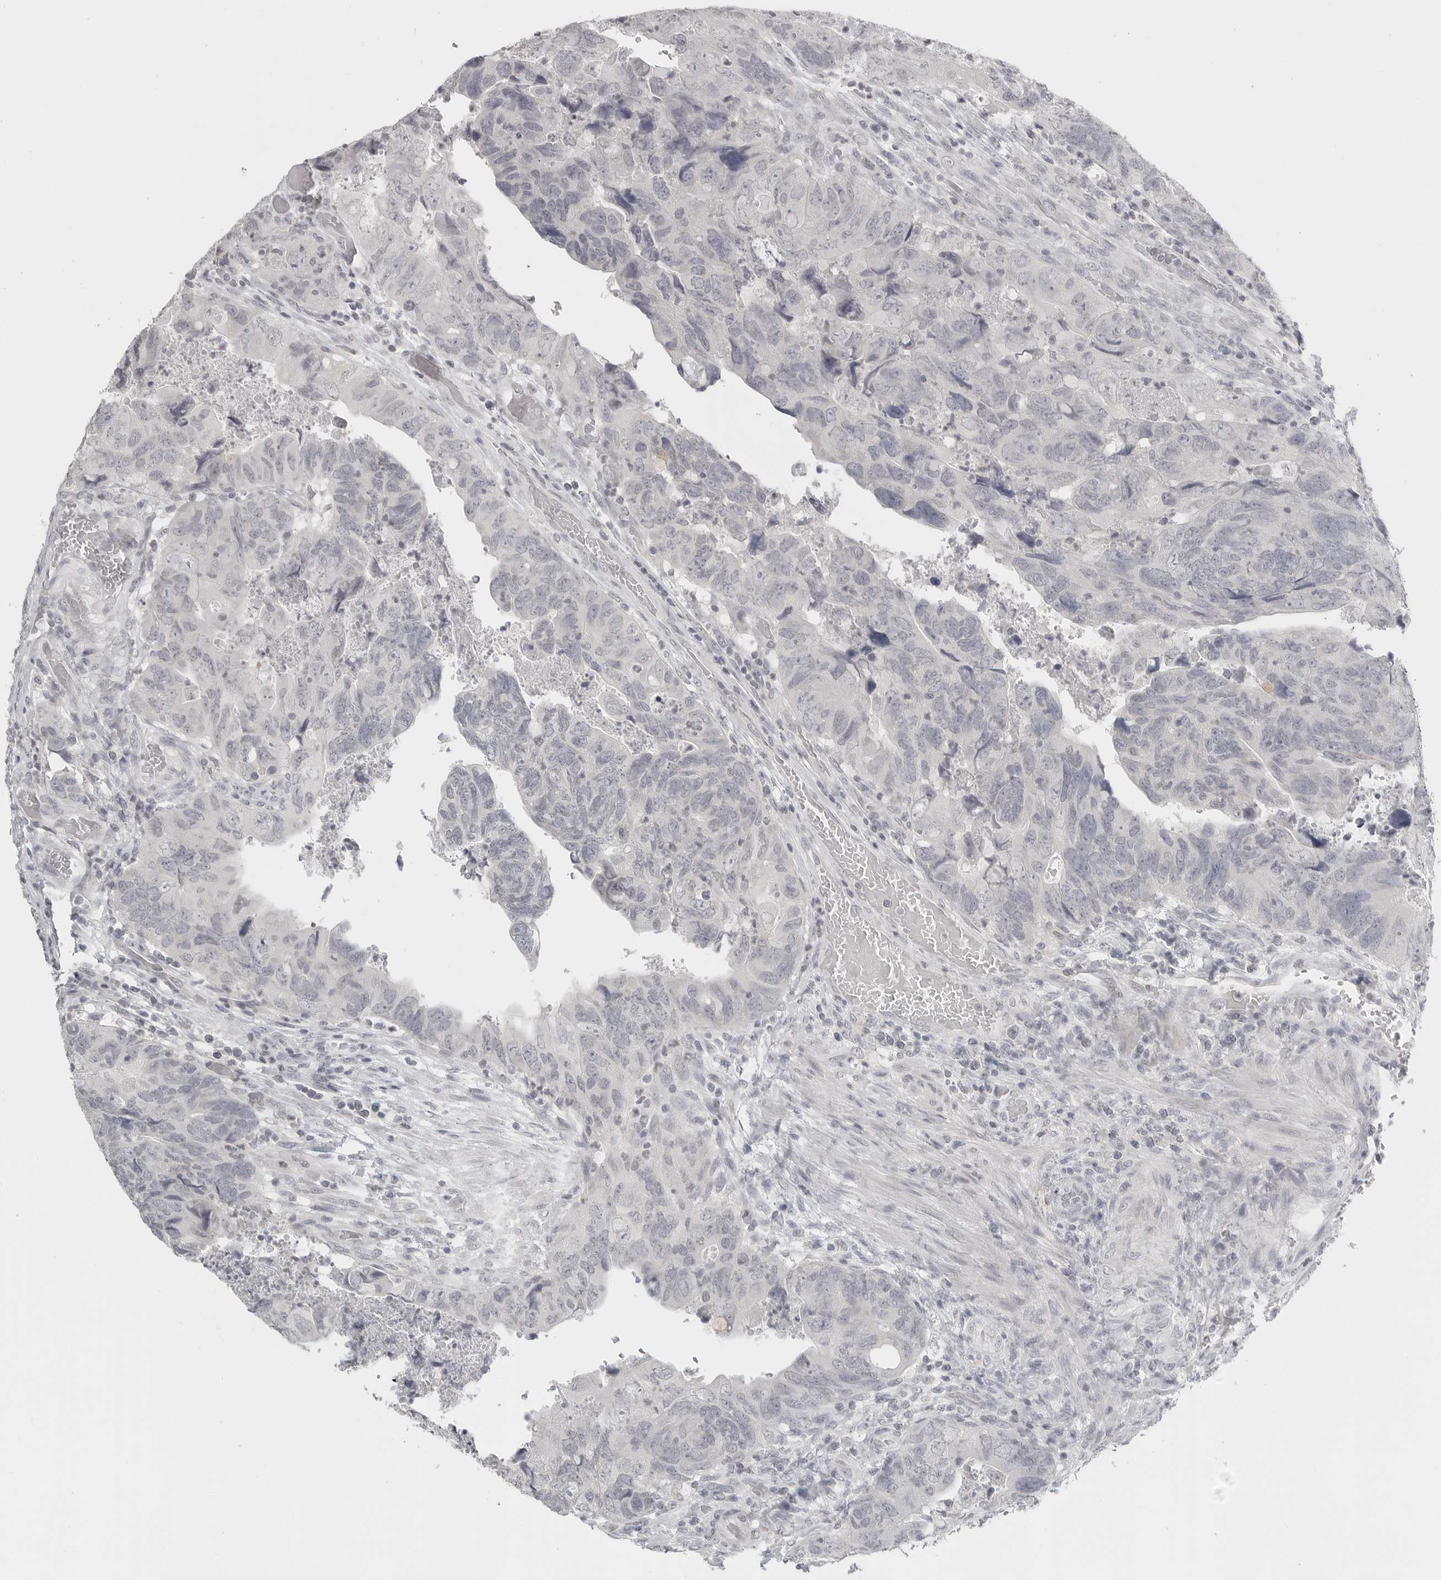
{"staining": {"intensity": "negative", "quantity": "none", "location": "none"}, "tissue": "colorectal cancer", "cell_type": "Tumor cells", "image_type": "cancer", "snomed": [{"axis": "morphology", "description": "Adenocarcinoma, NOS"}, {"axis": "topography", "description": "Rectum"}], "caption": "Tumor cells show no significant protein positivity in colorectal cancer (adenocarcinoma). Nuclei are stained in blue.", "gene": "BPIFA1", "patient": {"sex": "male", "age": 63}}